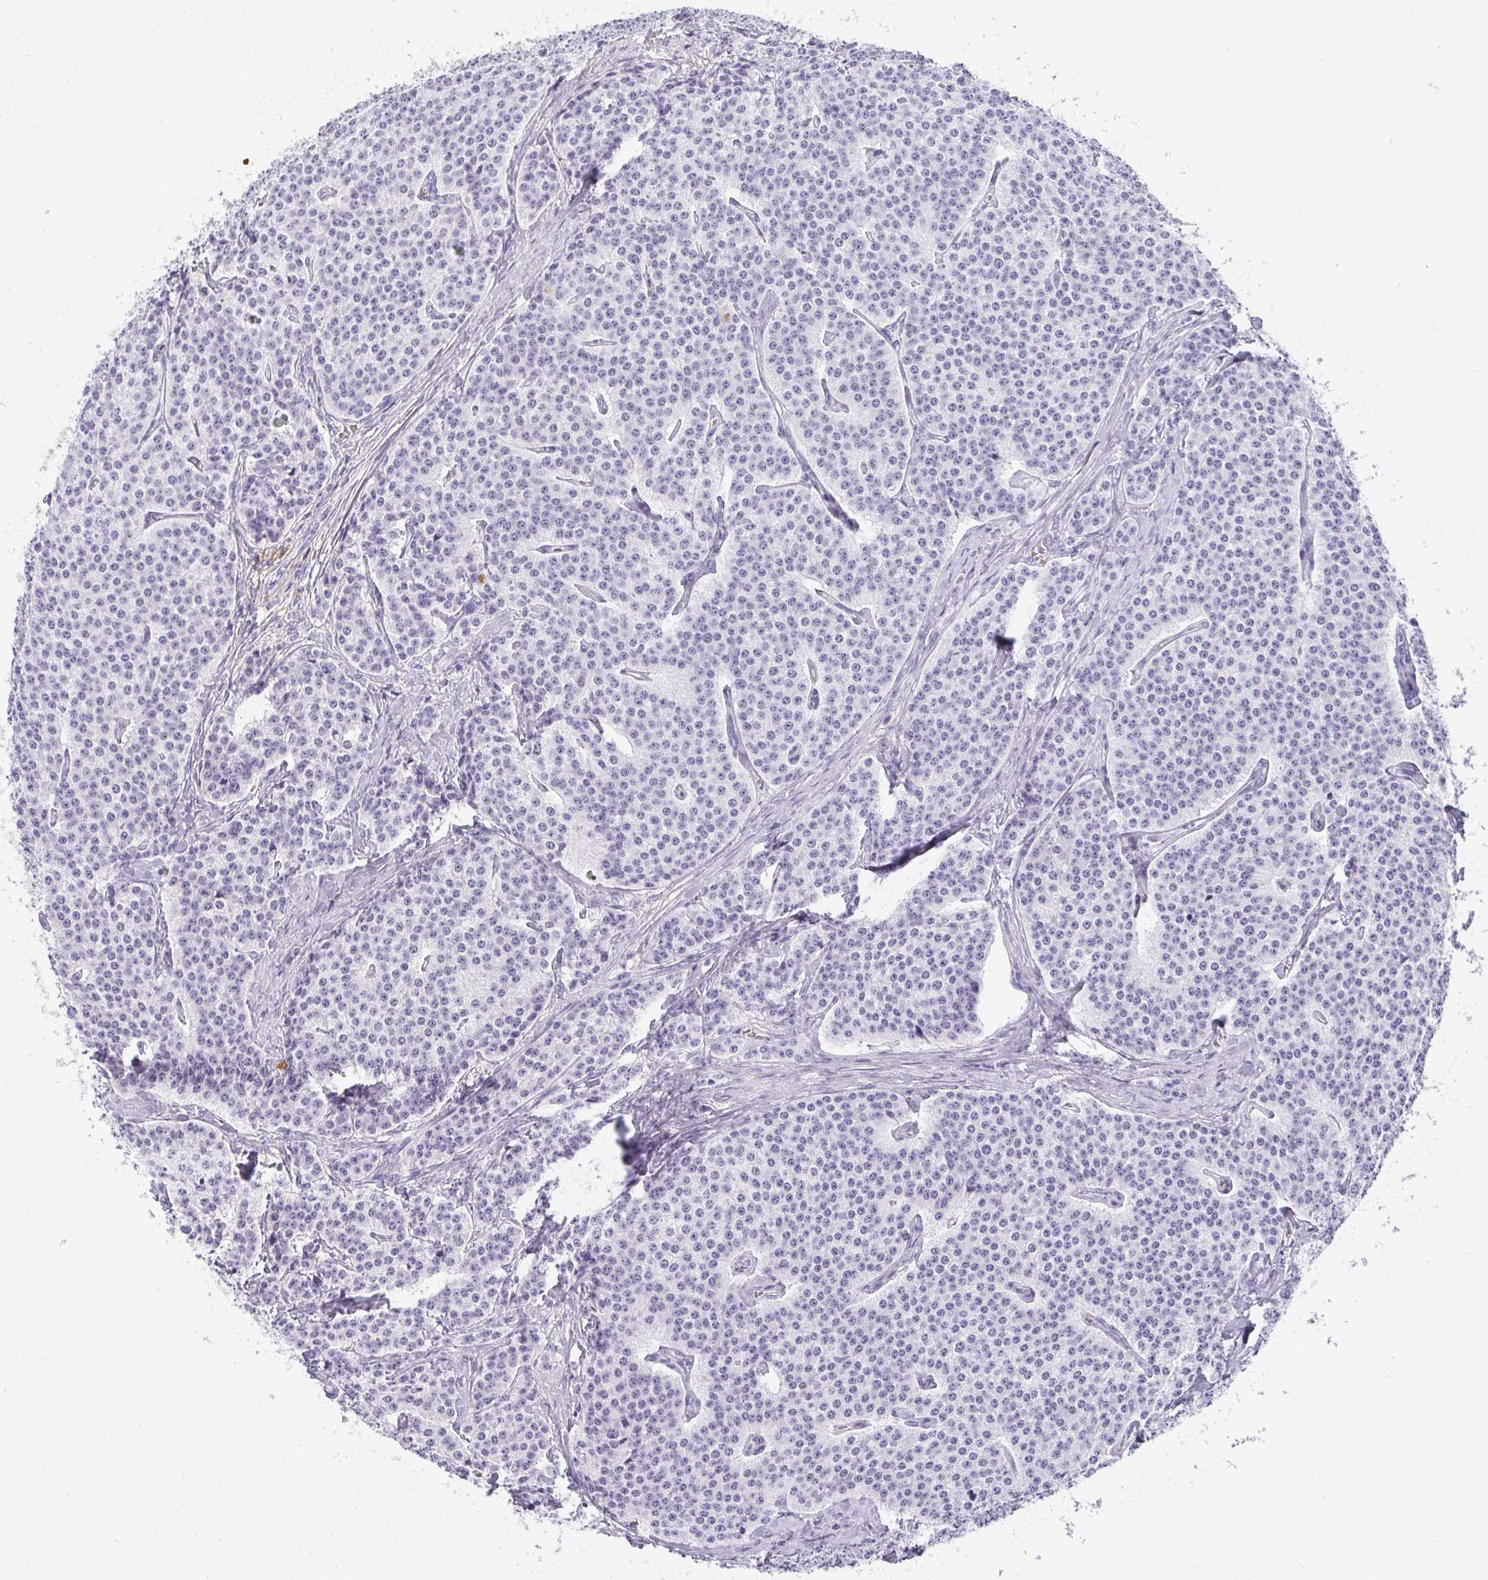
{"staining": {"intensity": "negative", "quantity": "none", "location": "none"}, "tissue": "carcinoid", "cell_type": "Tumor cells", "image_type": "cancer", "snomed": [{"axis": "morphology", "description": "Carcinoid, malignant, NOS"}, {"axis": "topography", "description": "Small intestine"}], "caption": "Immunohistochemical staining of malignant carcinoid demonstrates no significant expression in tumor cells.", "gene": "ZSWIM3", "patient": {"sex": "female", "age": 64}}